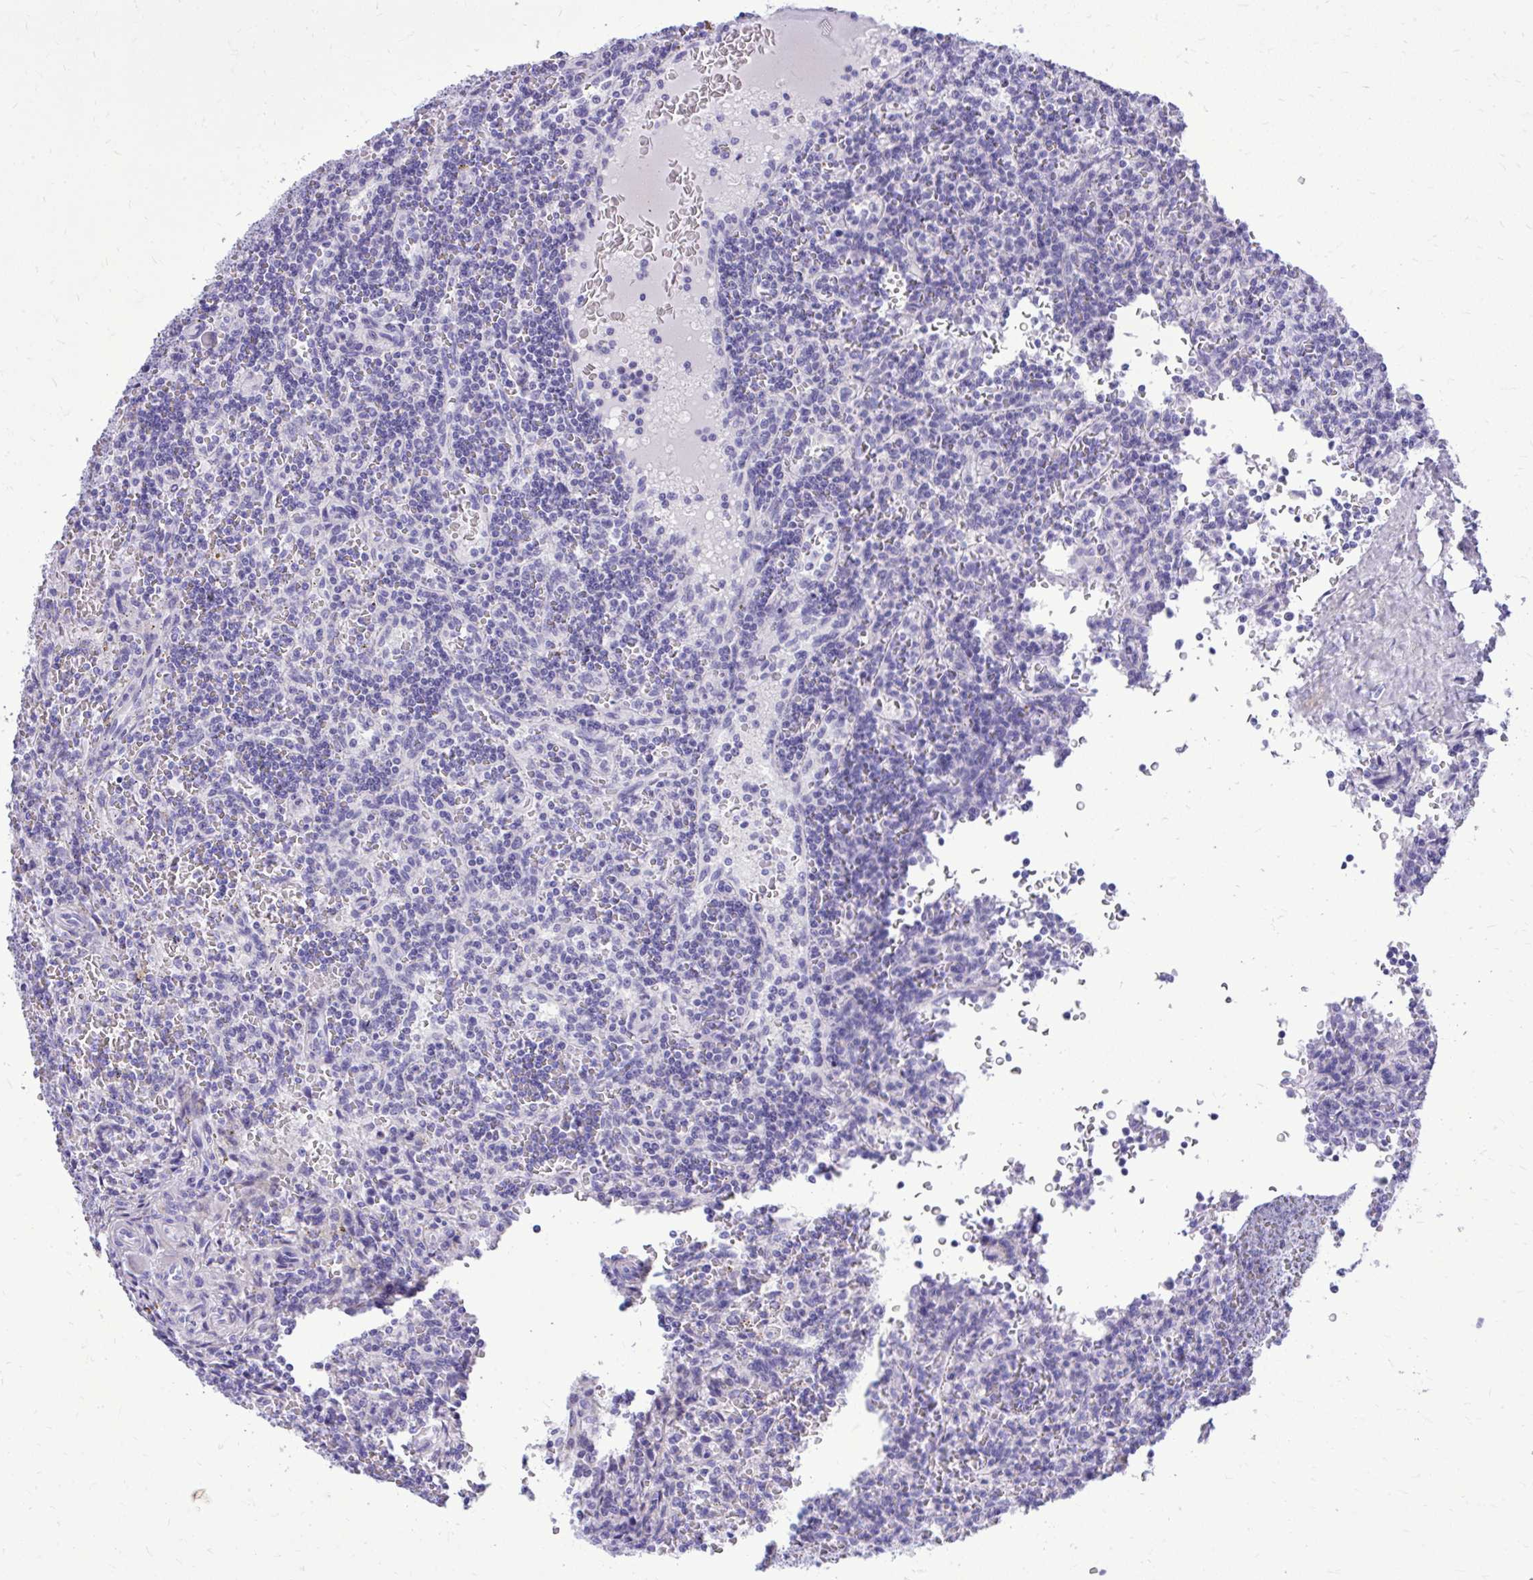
{"staining": {"intensity": "negative", "quantity": "none", "location": "none"}, "tissue": "lymphoma", "cell_type": "Tumor cells", "image_type": "cancer", "snomed": [{"axis": "morphology", "description": "Malignant lymphoma, non-Hodgkin's type, Low grade"}, {"axis": "topography", "description": "Spleen"}], "caption": "There is no significant expression in tumor cells of lymphoma.", "gene": "BCL6B", "patient": {"sex": "male", "age": 73}}